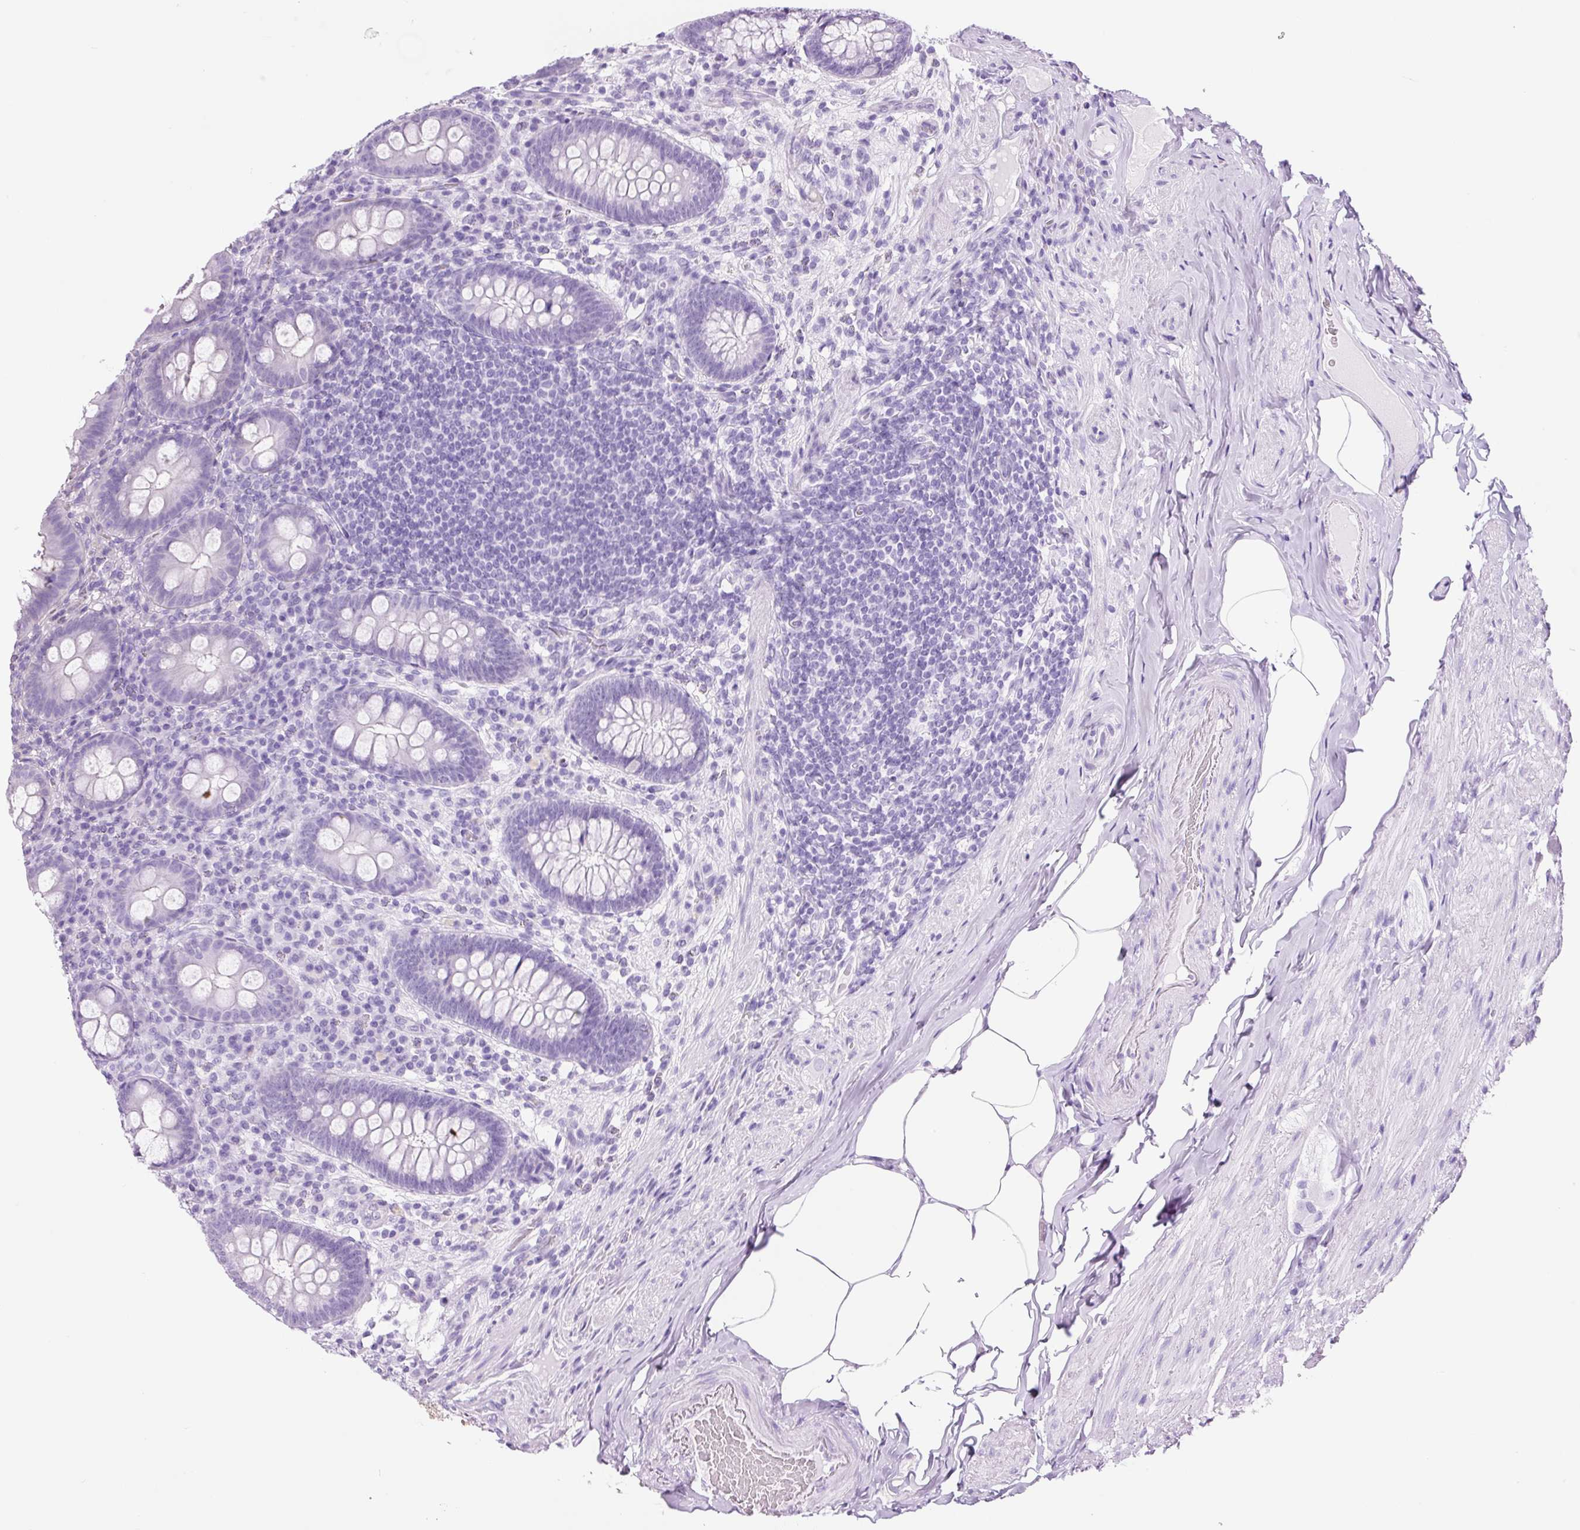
{"staining": {"intensity": "negative", "quantity": "none", "location": "none"}, "tissue": "appendix", "cell_type": "Glandular cells", "image_type": "normal", "snomed": [{"axis": "morphology", "description": "Normal tissue, NOS"}, {"axis": "topography", "description": "Appendix"}], "caption": "High power microscopy histopathology image of an immunohistochemistry photomicrograph of unremarkable appendix, revealing no significant positivity in glandular cells.", "gene": "ADSS1", "patient": {"sex": "male", "age": 71}}